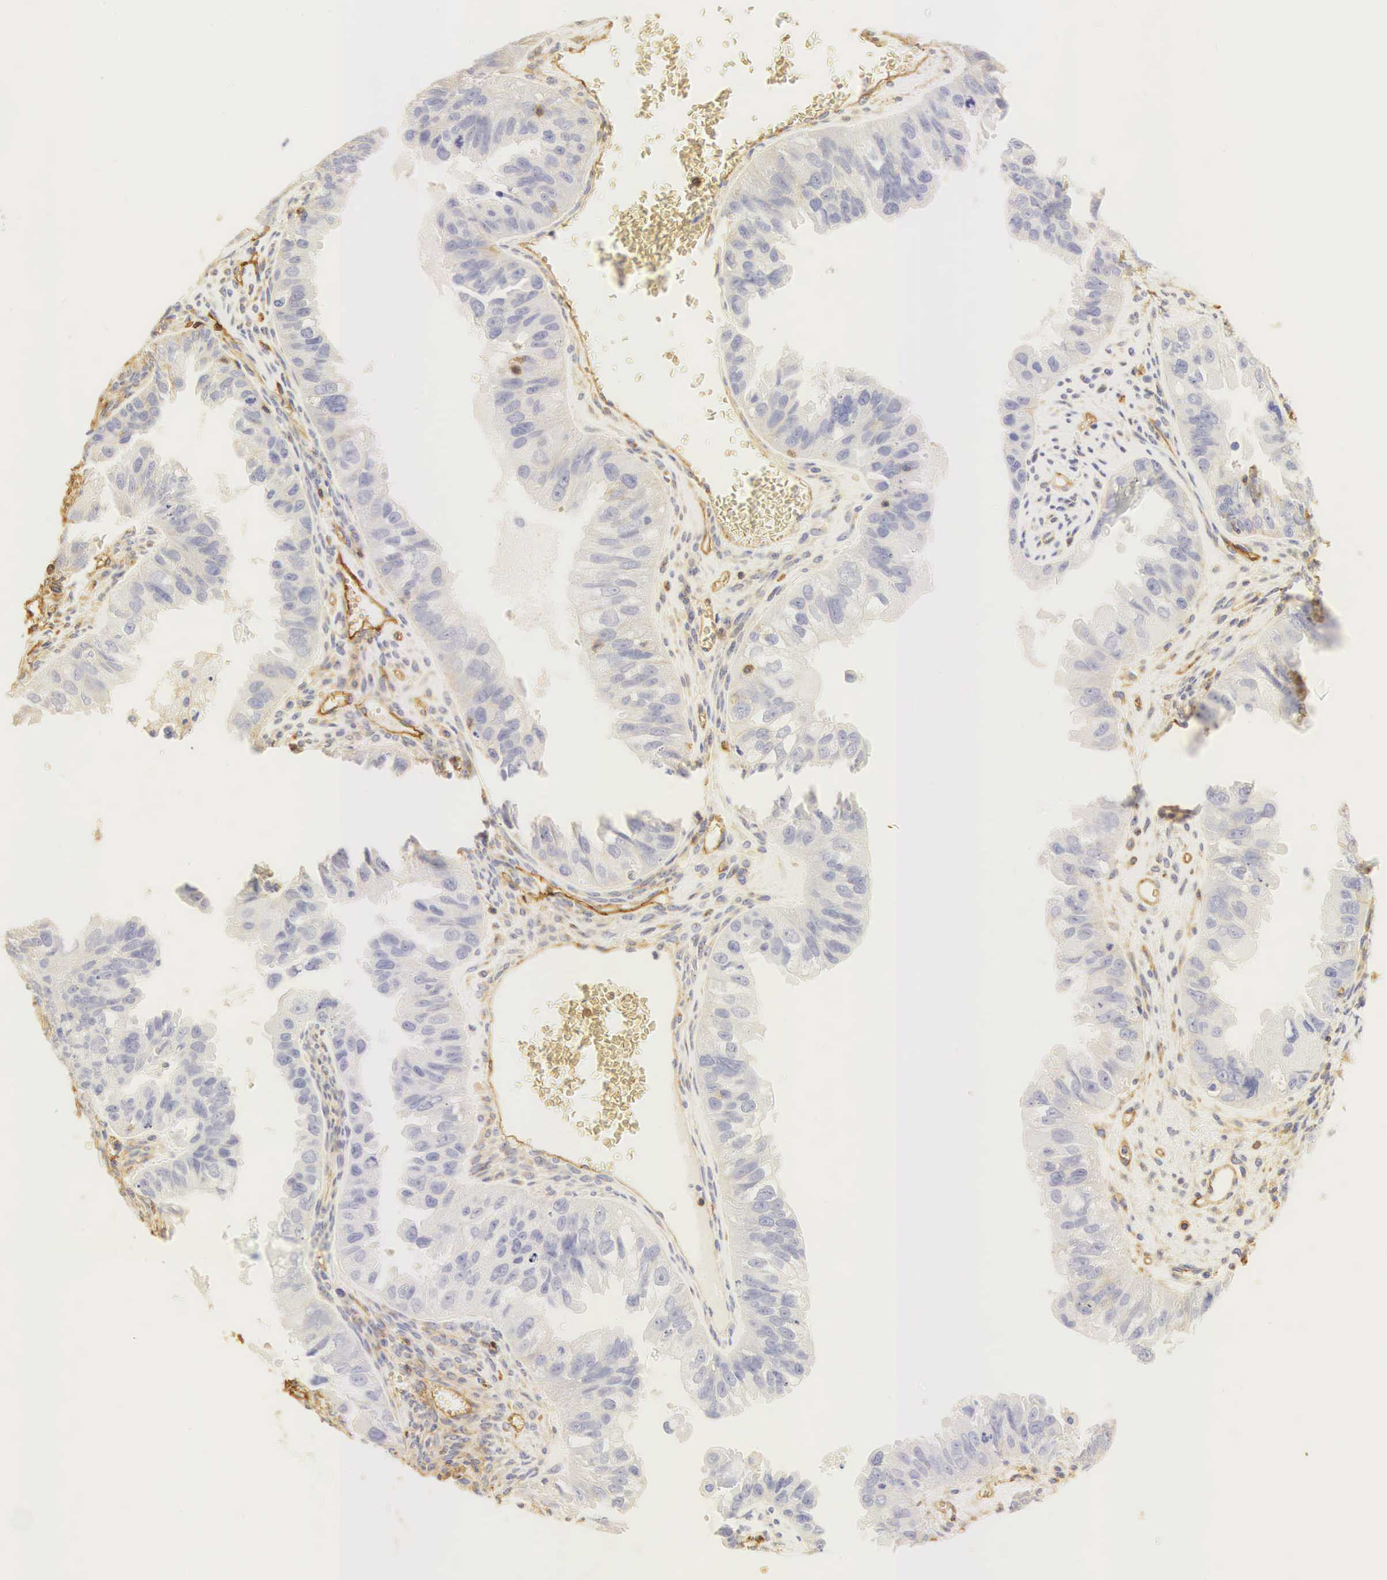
{"staining": {"intensity": "negative", "quantity": "none", "location": "none"}, "tissue": "ovarian cancer", "cell_type": "Tumor cells", "image_type": "cancer", "snomed": [{"axis": "morphology", "description": "Carcinoma, endometroid"}, {"axis": "topography", "description": "Ovary"}], "caption": "Immunohistochemistry micrograph of human ovarian cancer (endometroid carcinoma) stained for a protein (brown), which reveals no positivity in tumor cells.", "gene": "CD99", "patient": {"sex": "female", "age": 85}}